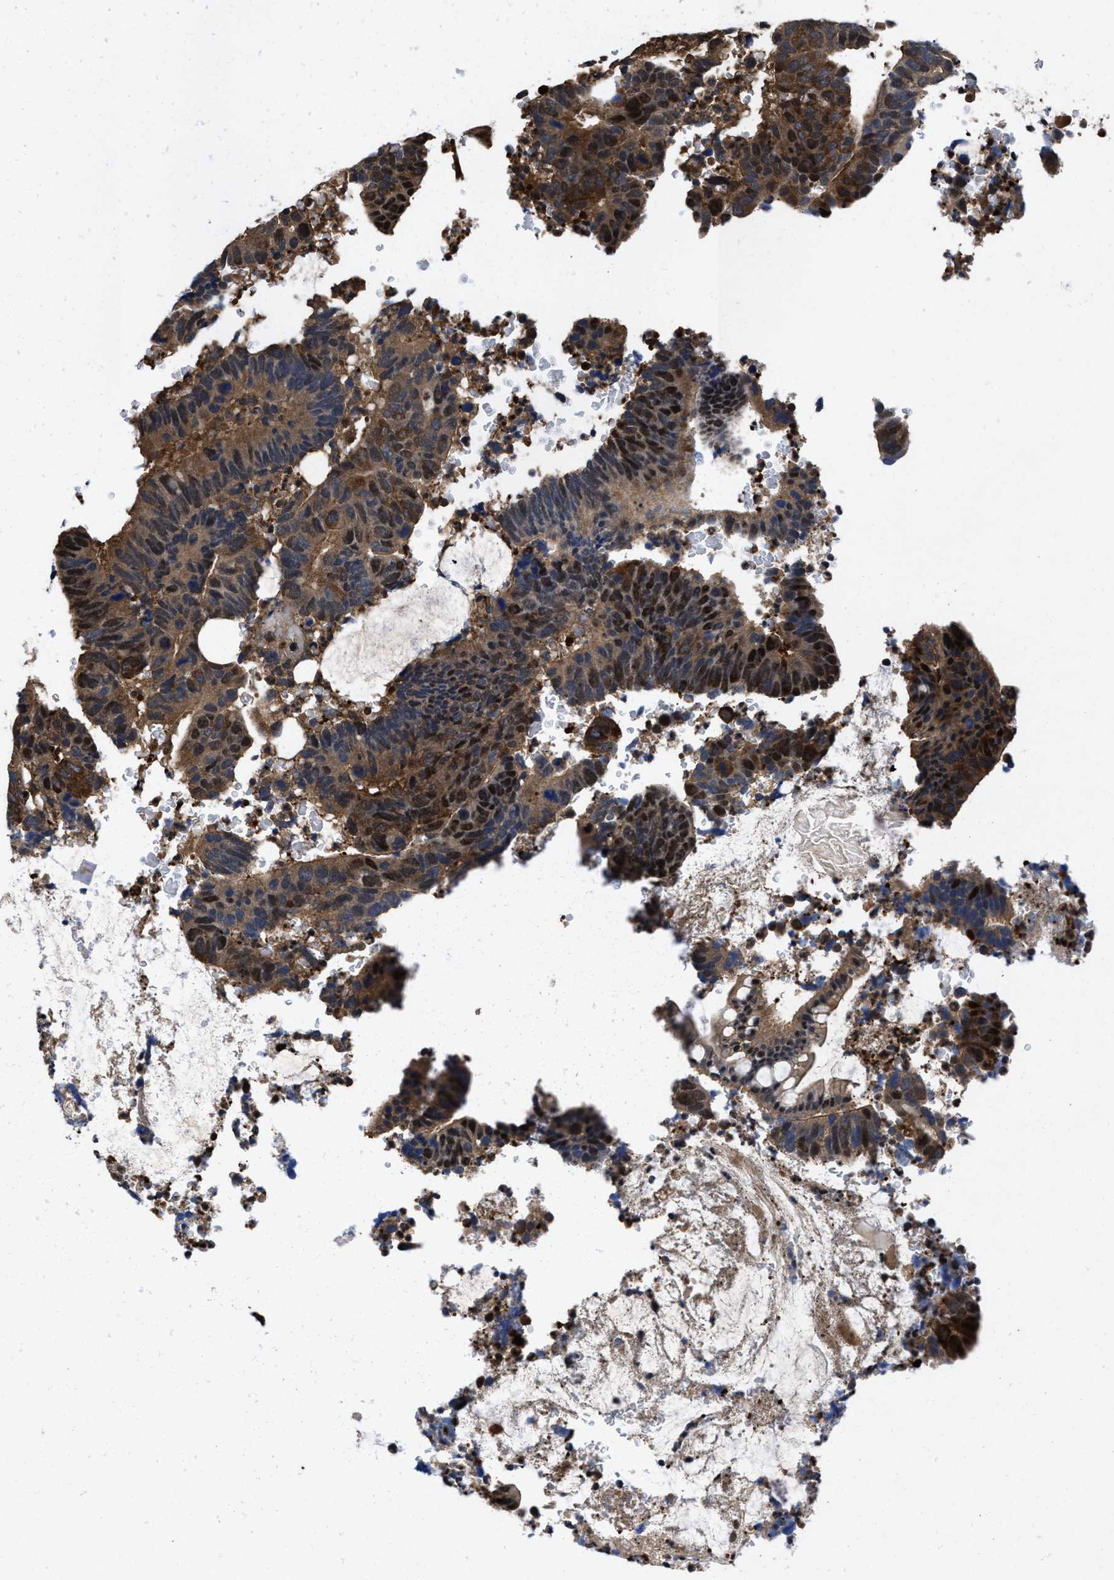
{"staining": {"intensity": "moderate", "quantity": ">75%", "location": "cytoplasmic/membranous,nuclear"}, "tissue": "colorectal cancer", "cell_type": "Tumor cells", "image_type": "cancer", "snomed": [{"axis": "morphology", "description": "Adenocarcinoma, NOS"}, {"axis": "topography", "description": "Colon"}], "caption": "IHC photomicrograph of colorectal cancer (adenocarcinoma) stained for a protein (brown), which demonstrates medium levels of moderate cytoplasmic/membranous and nuclear expression in about >75% of tumor cells.", "gene": "ACLY", "patient": {"sex": "male", "age": 56}}